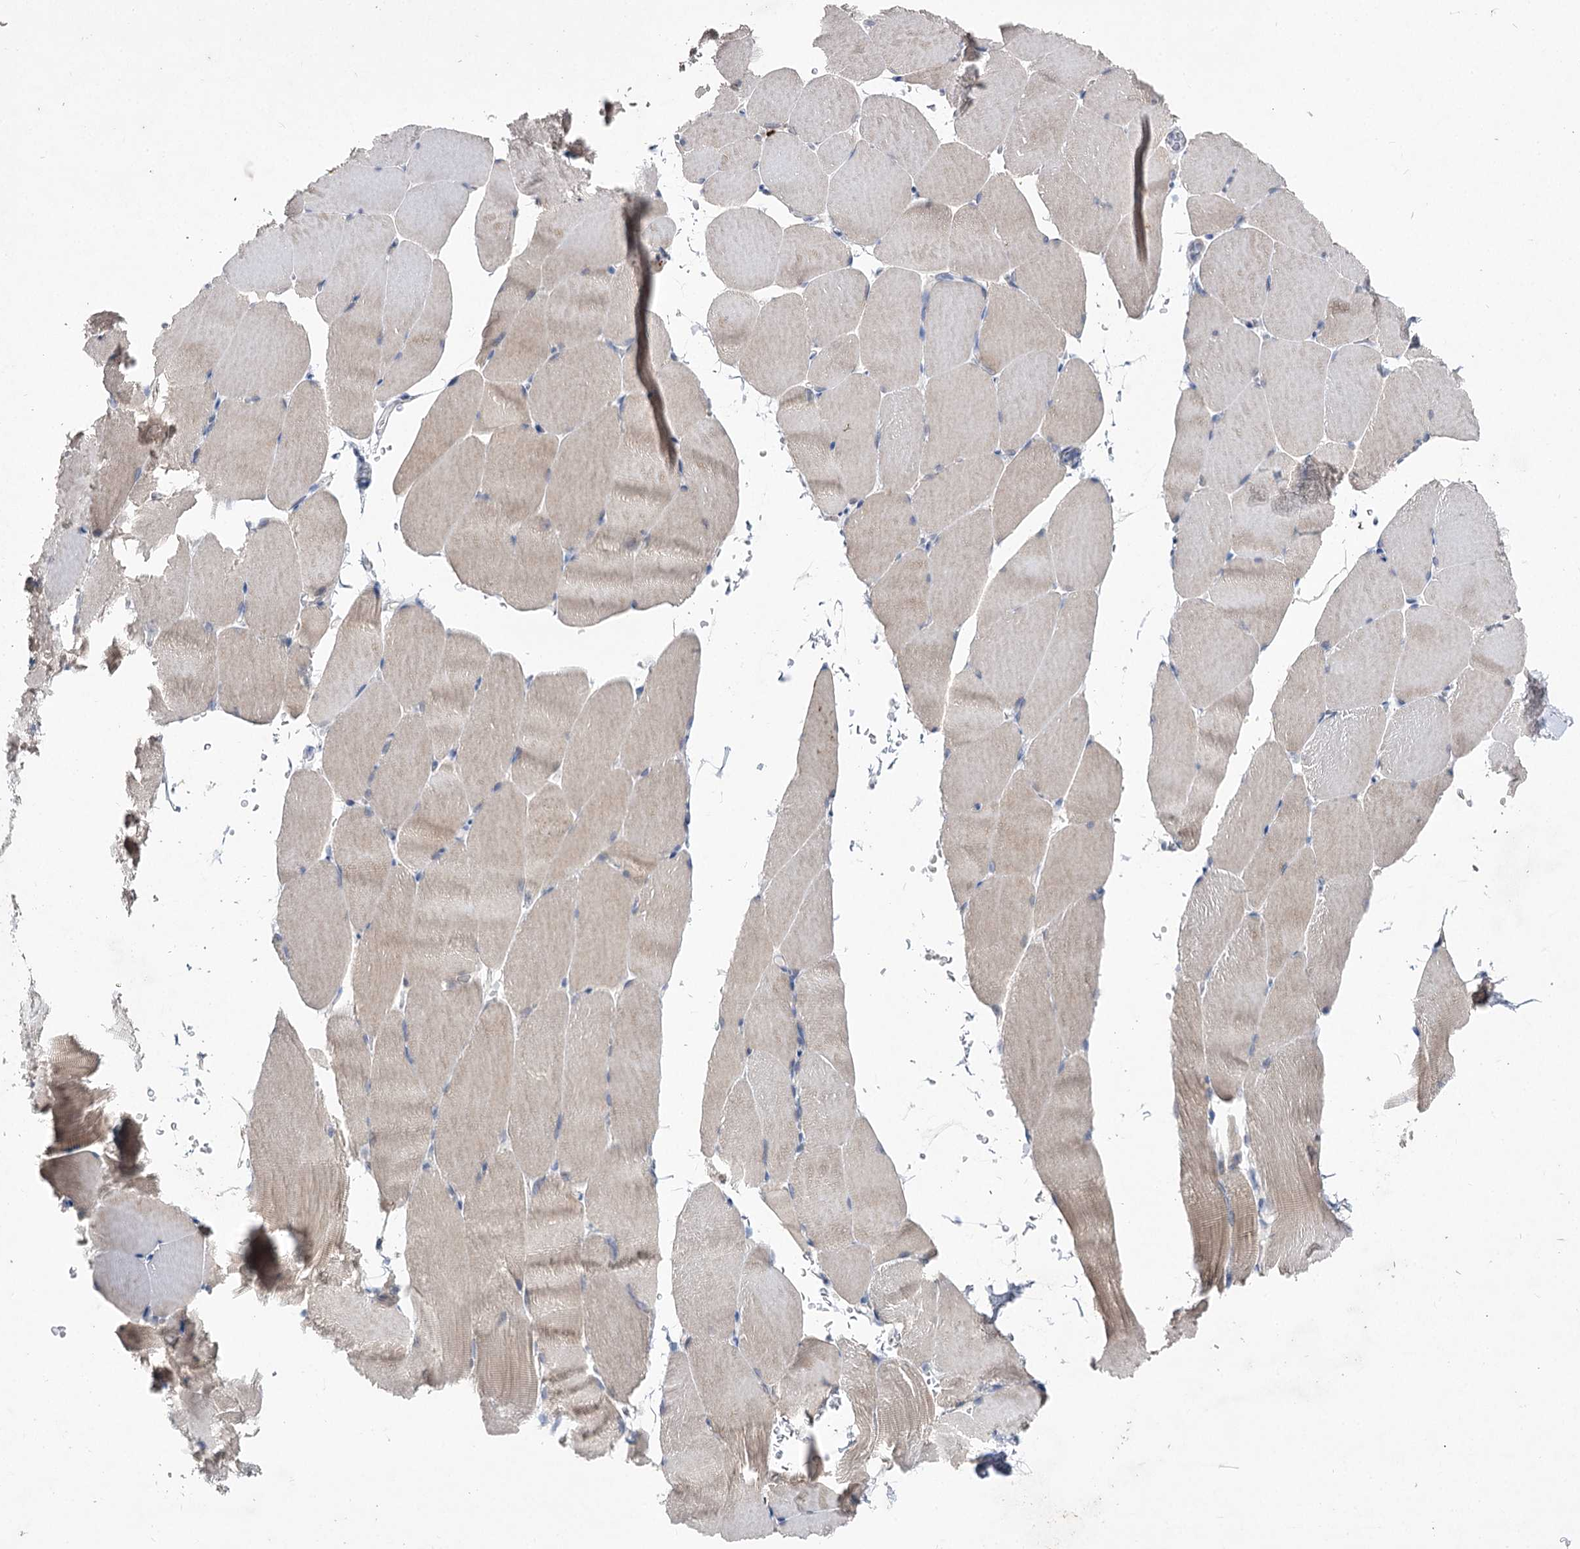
{"staining": {"intensity": "weak", "quantity": ">75%", "location": "cytoplasmic/membranous"}, "tissue": "skeletal muscle", "cell_type": "Myocytes", "image_type": "normal", "snomed": [{"axis": "morphology", "description": "Normal tissue, NOS"}, {"axis": "topography", "description": "Skeletal muscle"}, {"axis": "topography", "description": "Parathyroid gland"}], "caption": "Protein staining by immunohistochemistry (IHC) demonstrates weak cytoplasmic/membranous staining in approximately >75% of myocytes in unremarkable skeletal muscle. The protein of interest is stained brown, and the nuclei are stained in blue (DAB (3,3'-diaminobenzidine) IHC with brightfield microscopy, high magnification).", "gene": "LRRC14B", "patient": {"sex": "female", "age": 37}}